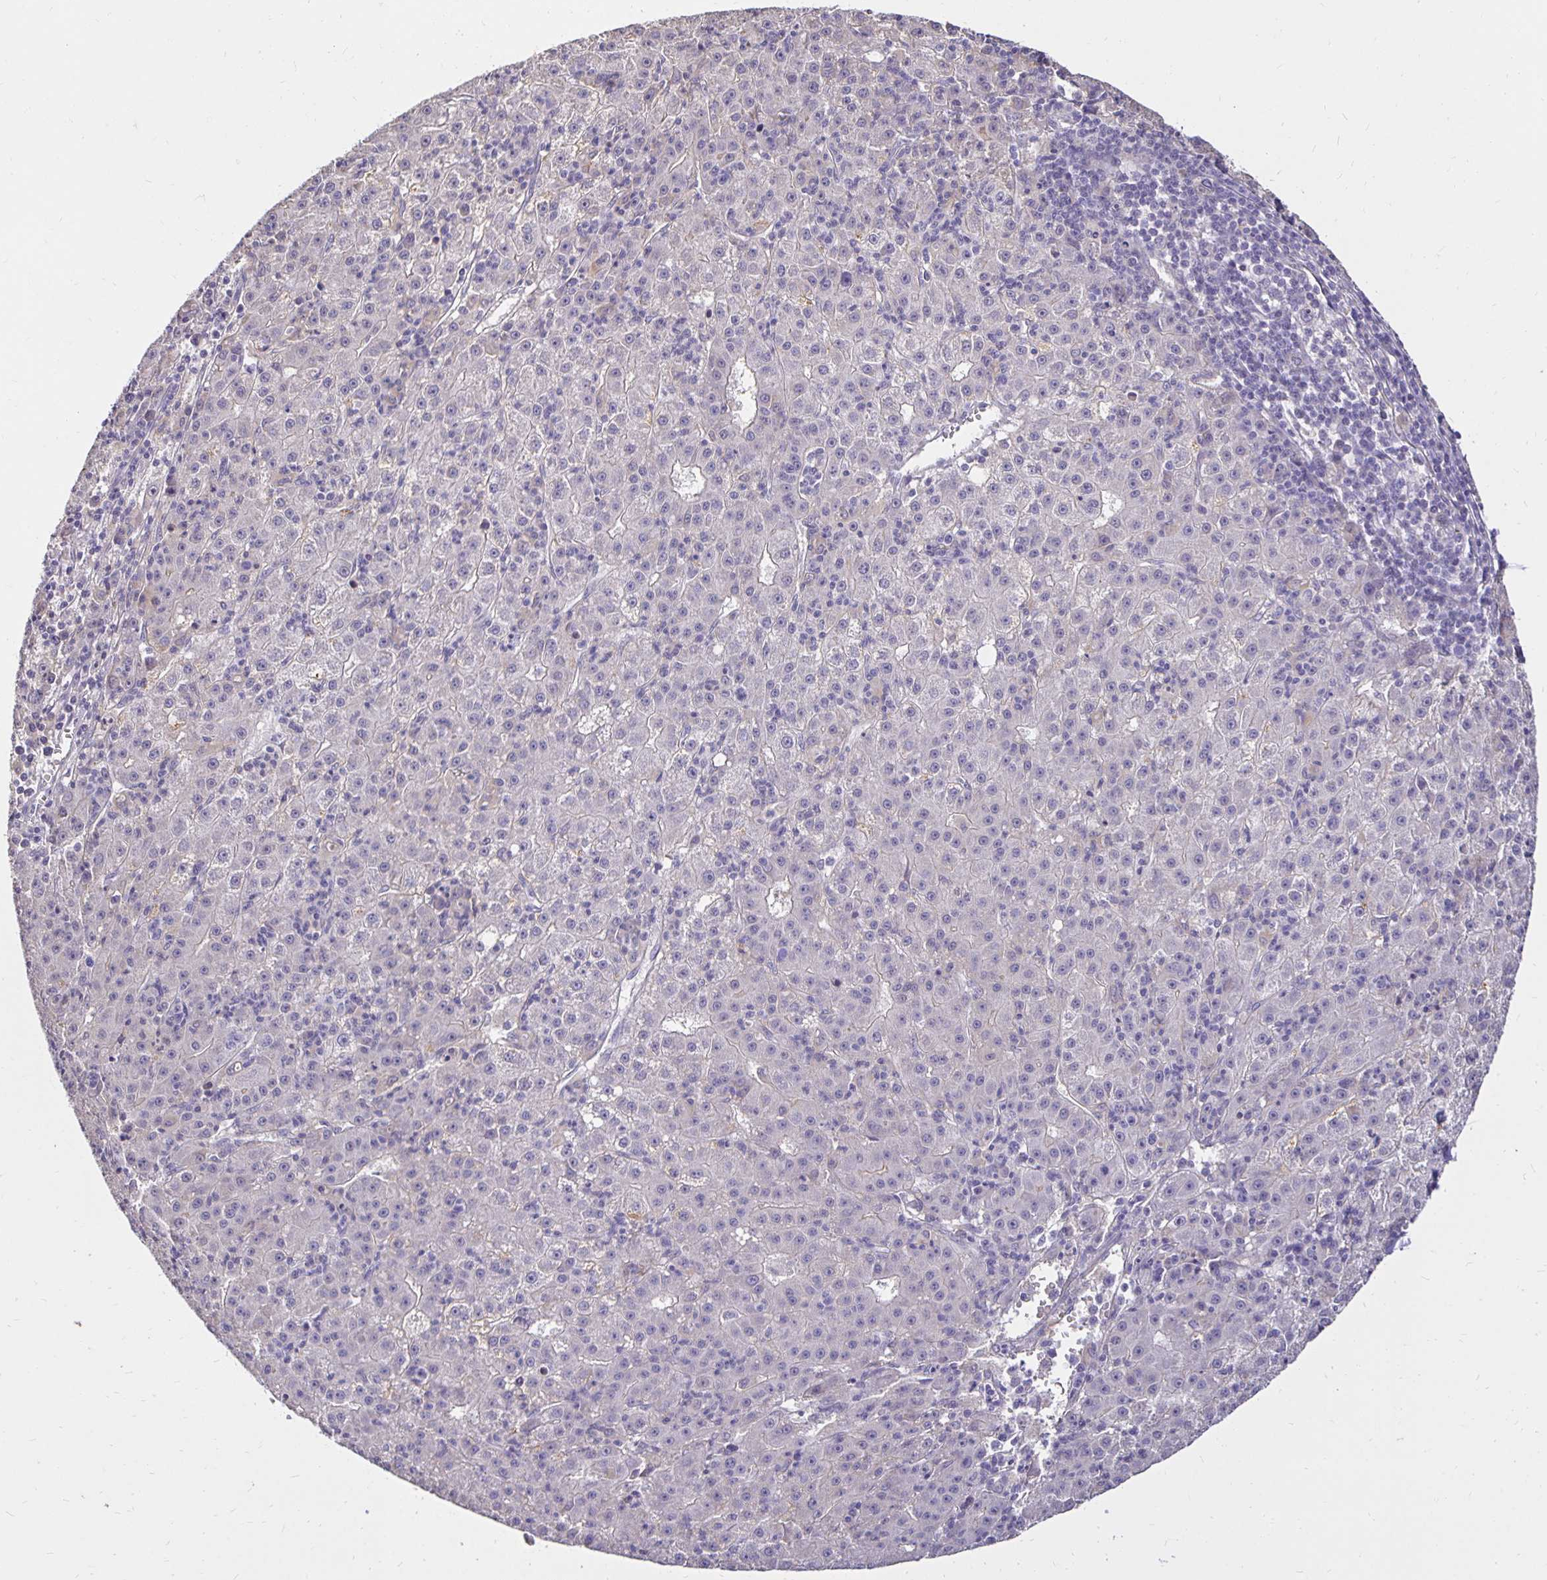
{"staining": {"intensity": "negative", "quantity": "none", "location": "none"}, "tissue": "liver cancer", "cell_type": "Tumor cells", "image_type": "cancer", "snomed": [{"axis": "morphology", "description": "Carcinoma, Hepatocellular, NOS"}, {"axis": "topography", "description": "Liver"}], "caption": "Immunohistochemistry micrograph of neoplastic tissue: human liver cancer stained with DAB (3,3'-diaminobenzidine) reveals no significant protein positivity in tumor cells.", "gene": "PNPLA3", "patient": {"sex": "male", "age": 76}}